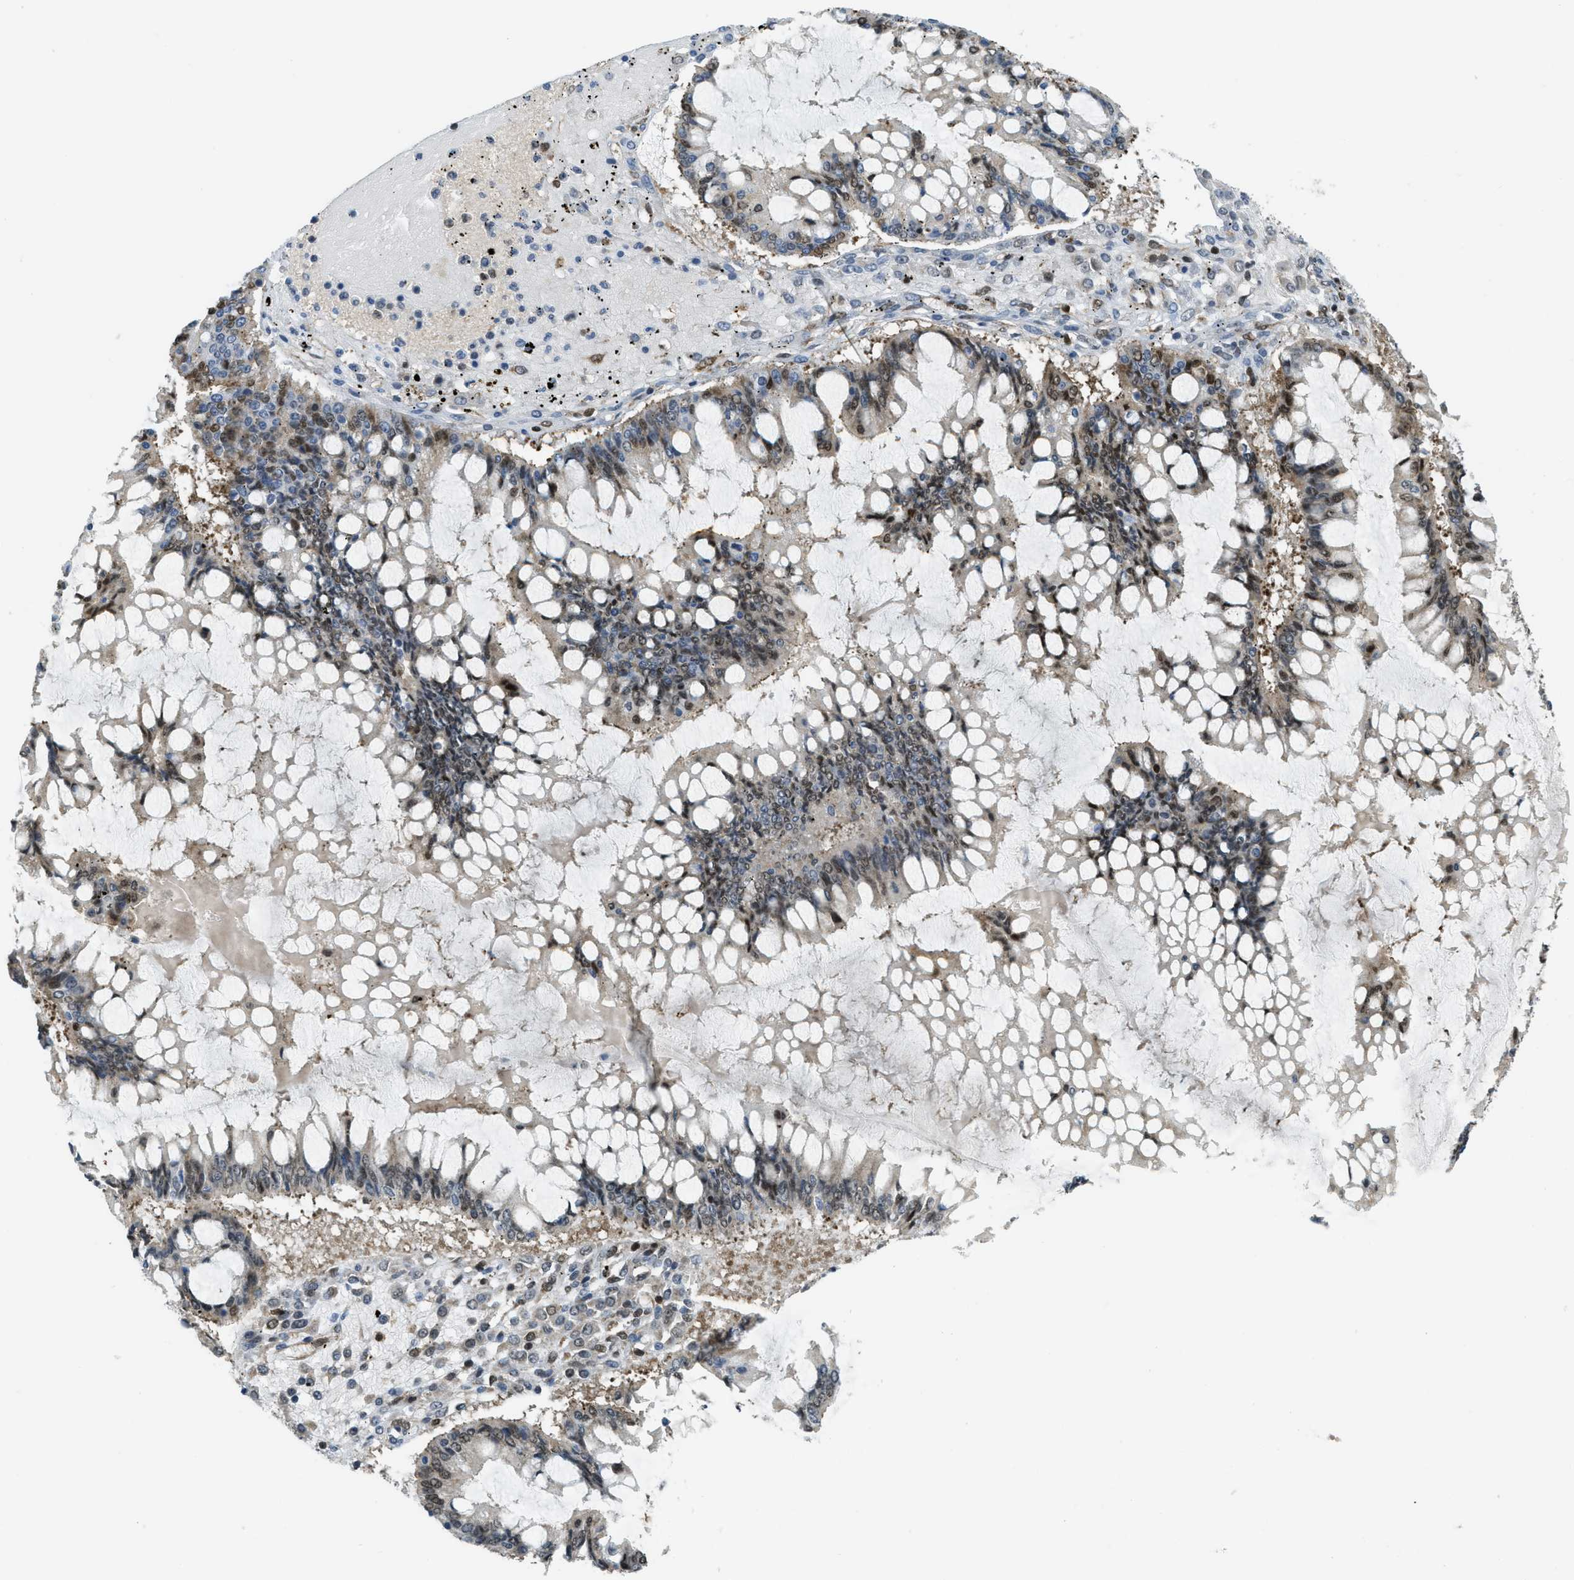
{"staining": {"intensity": "moderate", "quantity": "25%-75%", "location": "nuclear"}, "tissue": "ovarian cancer", "cell_type": "Tumor cells", "image_type": "cancer", "snomed": [{"axis": "morphology", "description": "Cystadenocarcinoma, mucinous, NOS"}, {"axis": "topography", "description": "Ovary"}], "caption": "Protein staining of ovarian cancer (mucinous cystadenocarcinoma) tissue displays moderate nuclear expression in approximately 25%-75% of tumor cells.", "gene": "TNPO1", "patient": {"sex": "female", "age": 73}}